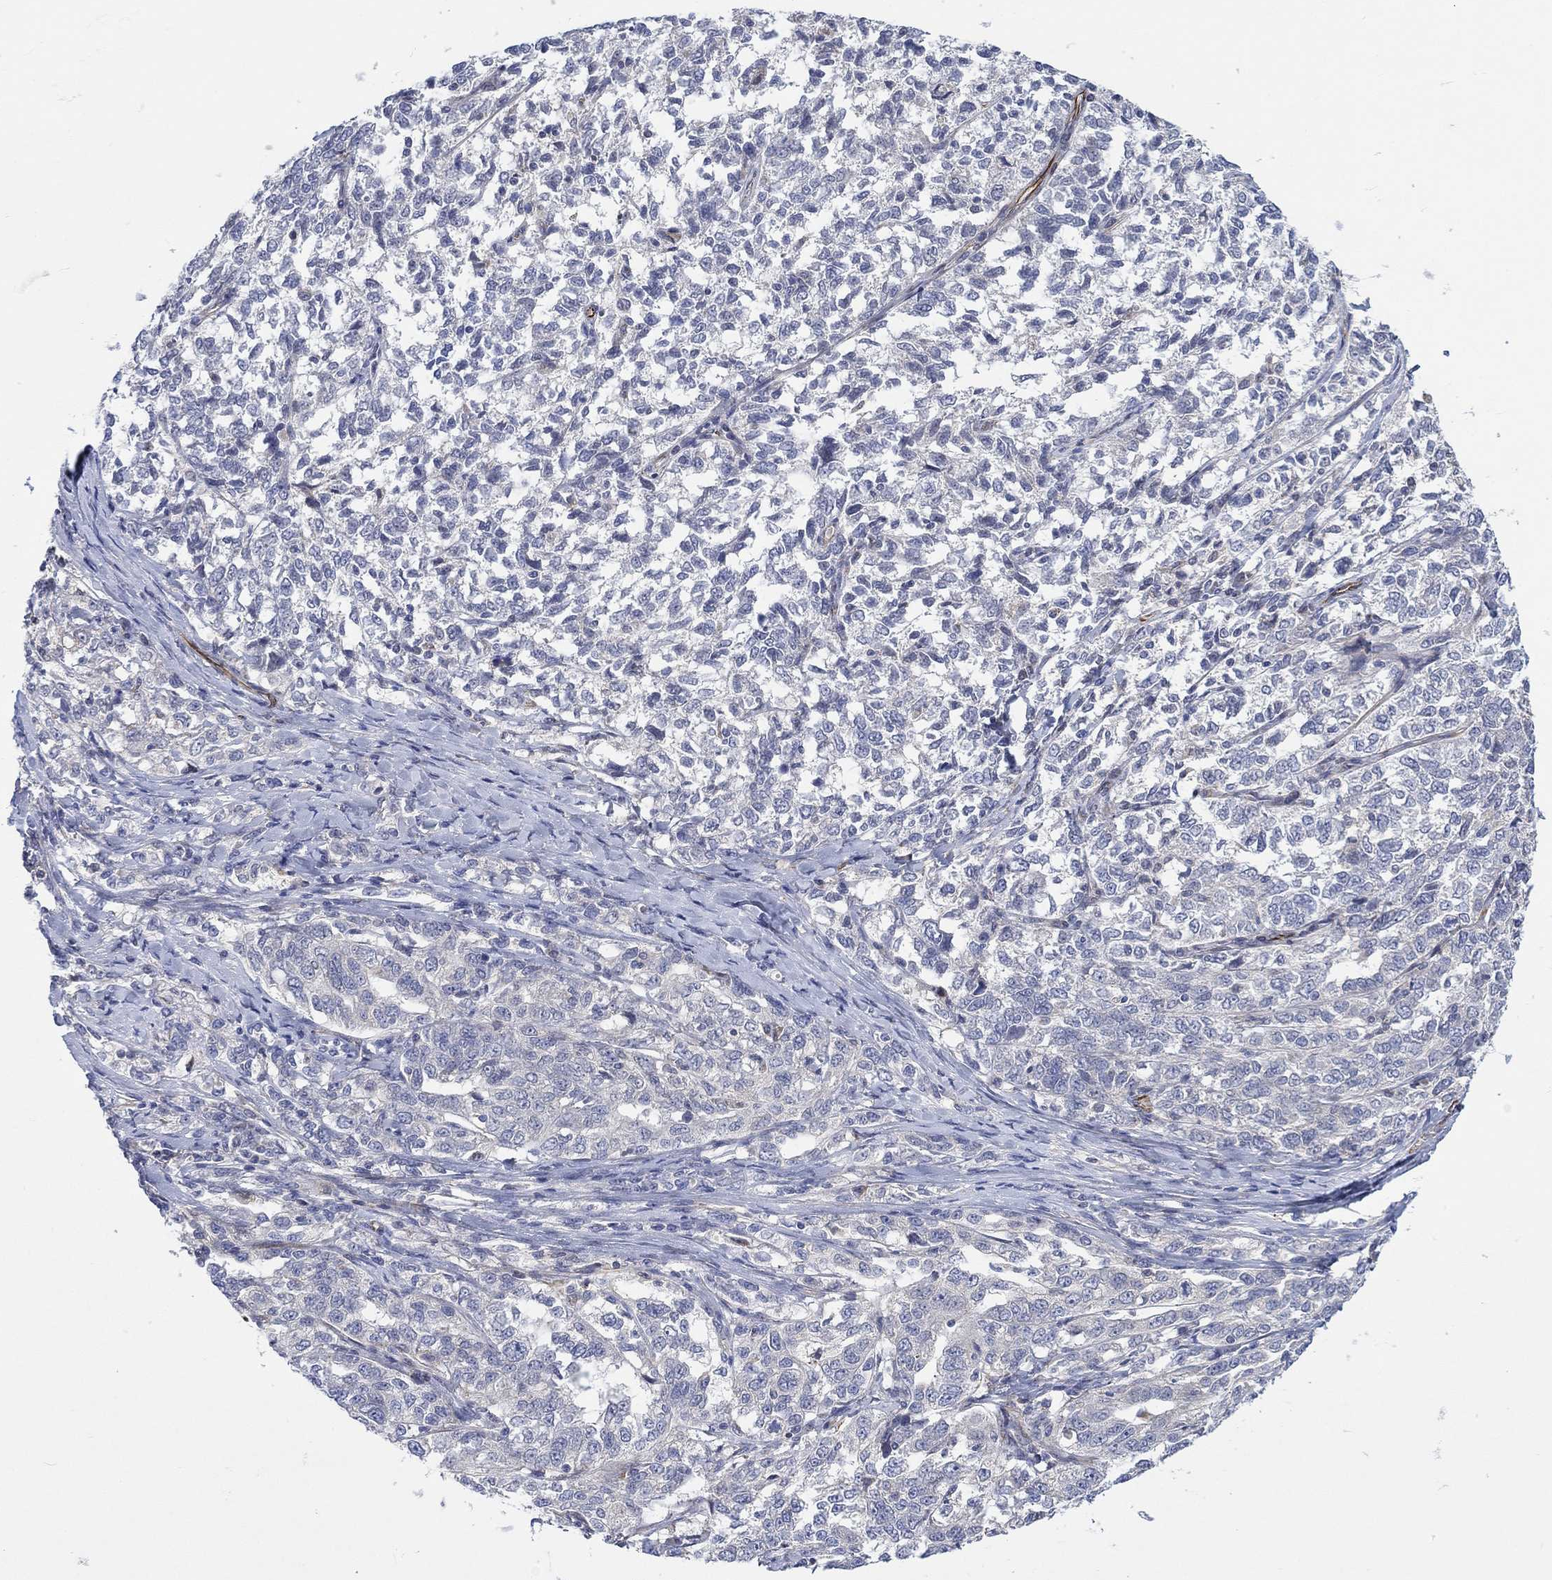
{"staining": {"intensity": "negative", "quantity": "none", "location": "none"}, "tissue": "ovarian cancer", "cell_type": "Tumor cells", "image_type": "cancer", "snomed": [{"axis": "morphology", "description": "Cystadenocarcinoma, serous, NOS"}, {"axis": "topography", "description": "Ovary"}], "caption": "Immunohistochemistry (IHC) micrograph of human ovarian serous cystadenocarcinoma stained for a protein (brown), which displays no positivity in tumor cells. (Stains: DAB (3,3'-diaminobenzidine) immunohistochemistry with hematoxylin counter stain, Microscopy: brightfield microscopy at high magnification).", "gene": "CAMK1D", "patient": {"sex": "female", "age": 71}}